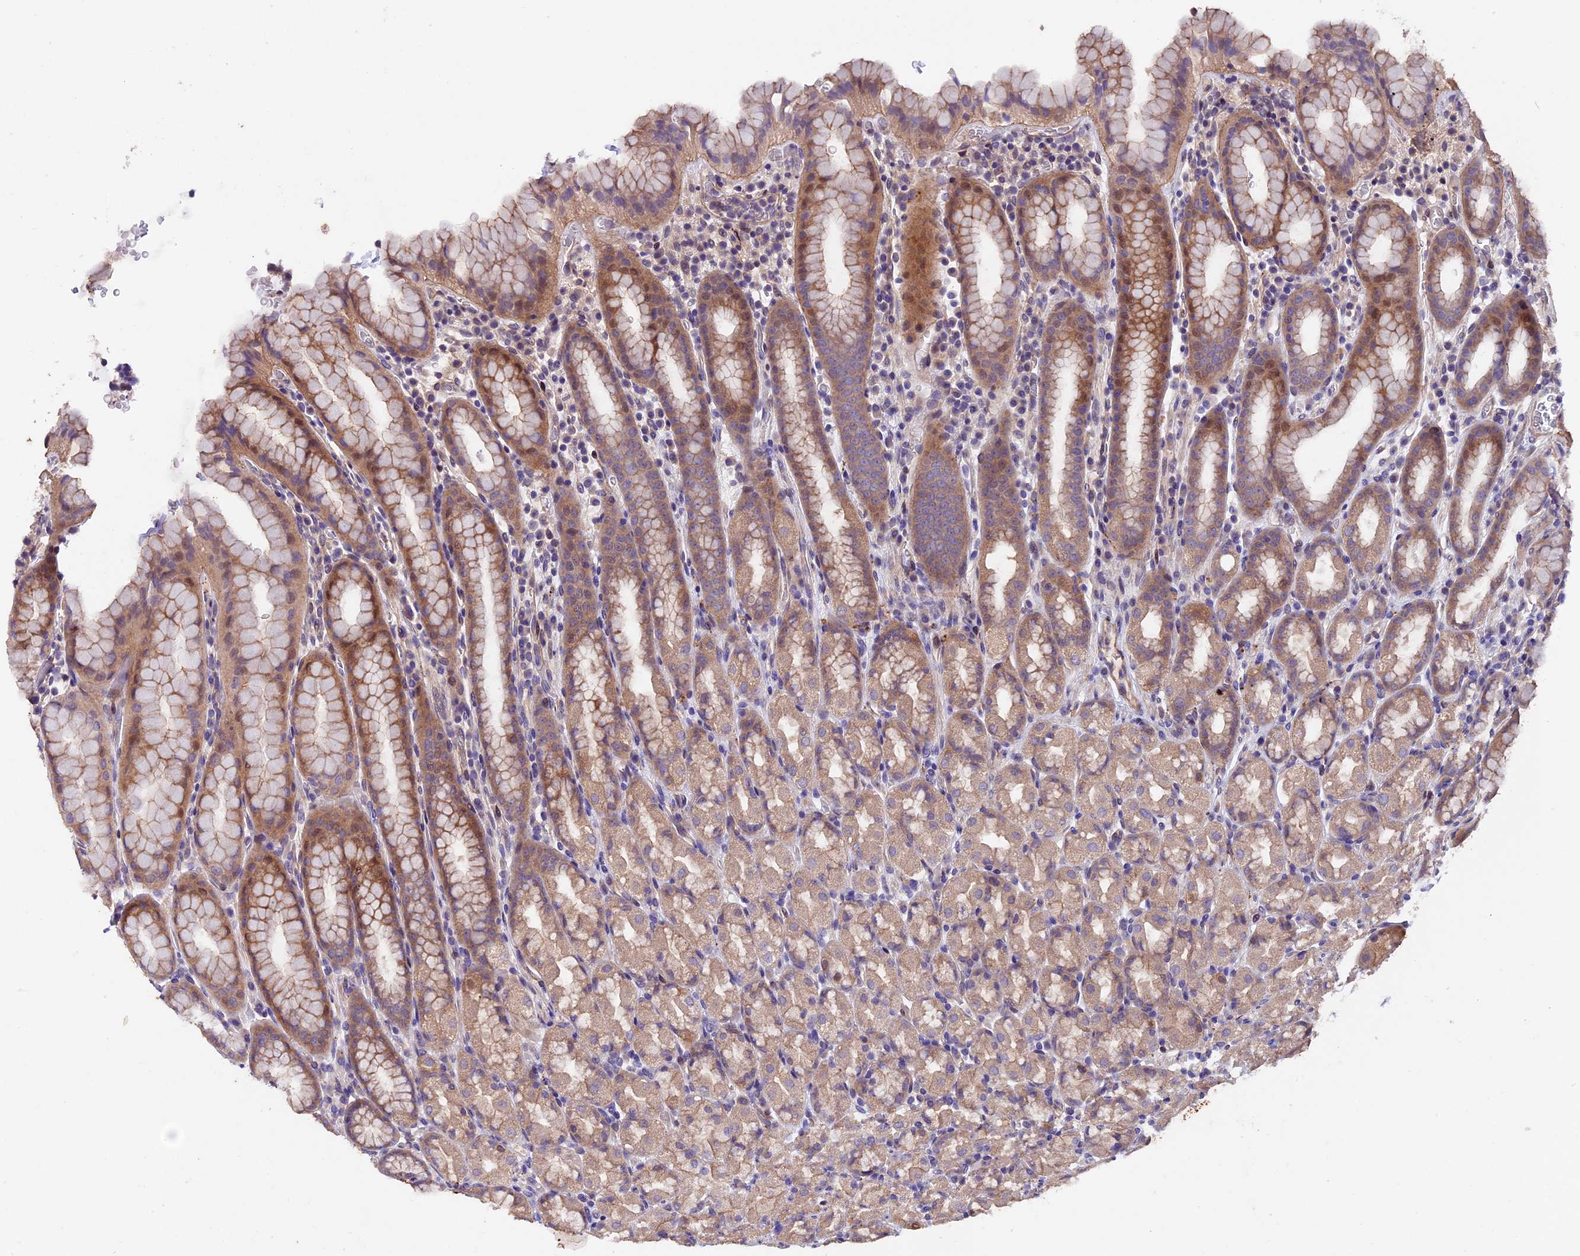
{"staining": {"intensity": "weak", "quantity": ">75%", "location": "cytoplasmic/membranous"}, "tissue": "stomach", "cell_type": "Glandular cells", "image_type": "normal", "snomed": [{"axis": "morphology", "description": "Normal tissue, NOS"}, {"axis": "topography", "description": "Stomach, upper"}, {"axis": "topography", "description": "Stomach, lower"}, {"axis": "topography", "description": "Small intestine"}], "caption": "Normal stomach shows weak cytoplasmic/membranous staining in approximately >75% of glandular cells, visualized by immunohistochemistry.", "gene": "NCK2", "patient": {"sex": "male", "age": 68}}